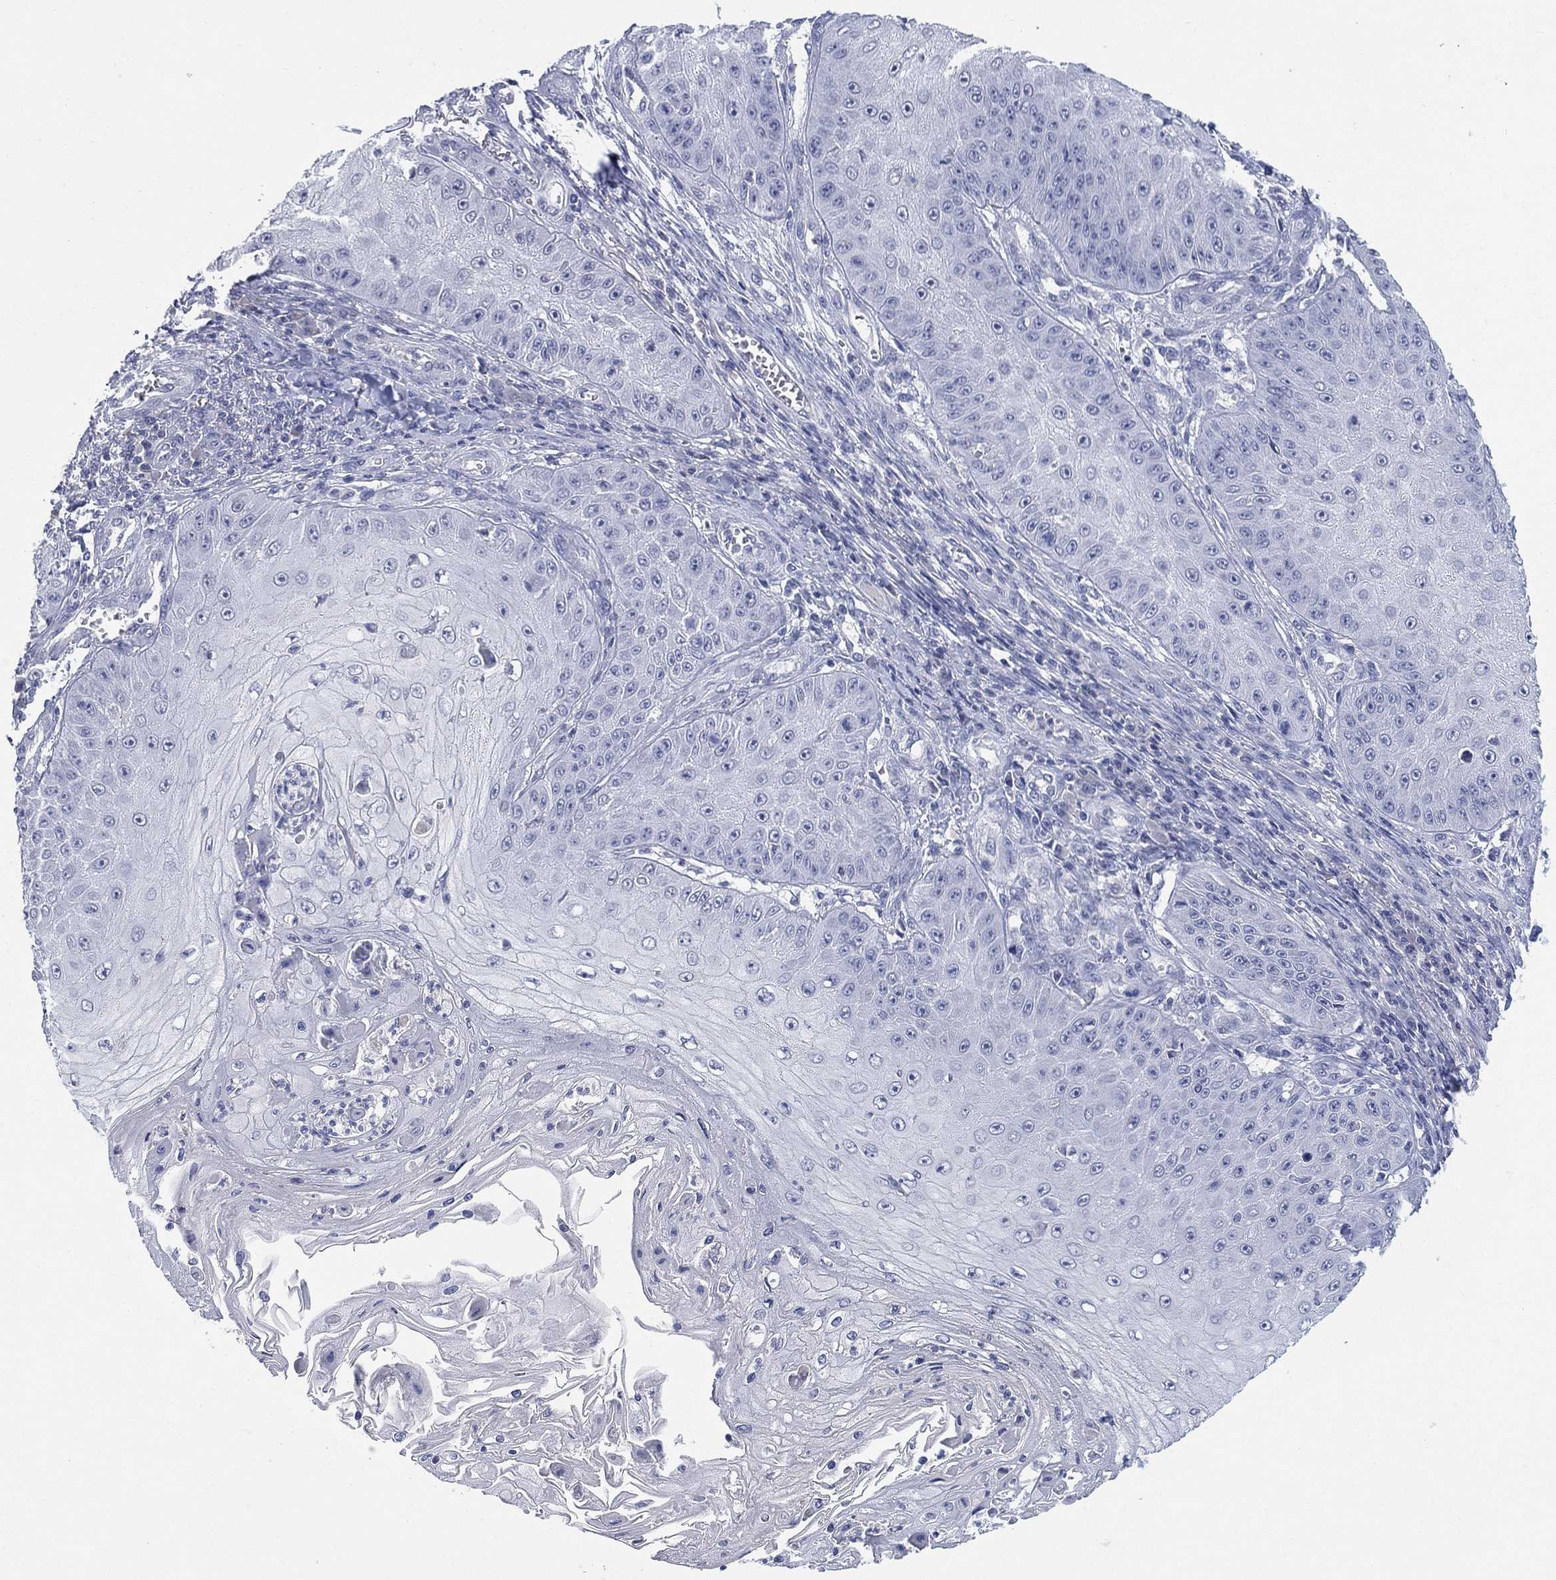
{"staining": {"intensity": "negative", "quantity": "none", "location": "none"}, "tissue": "skin cancer", "cell_type": "Tumor cells", "image_type": "cancer", "snomed": [{"axis": "morphology", "description": "Squamous cell carcinoma, NOS"}, {"axis": "topography", "description": "Skin"}], "caption": "Micrograph shows no significant protein expression in tumor cells of squamous cell carcinoma (skin).", "gene": "KRT35", "patient": {"sex": "male", "age": 70}}